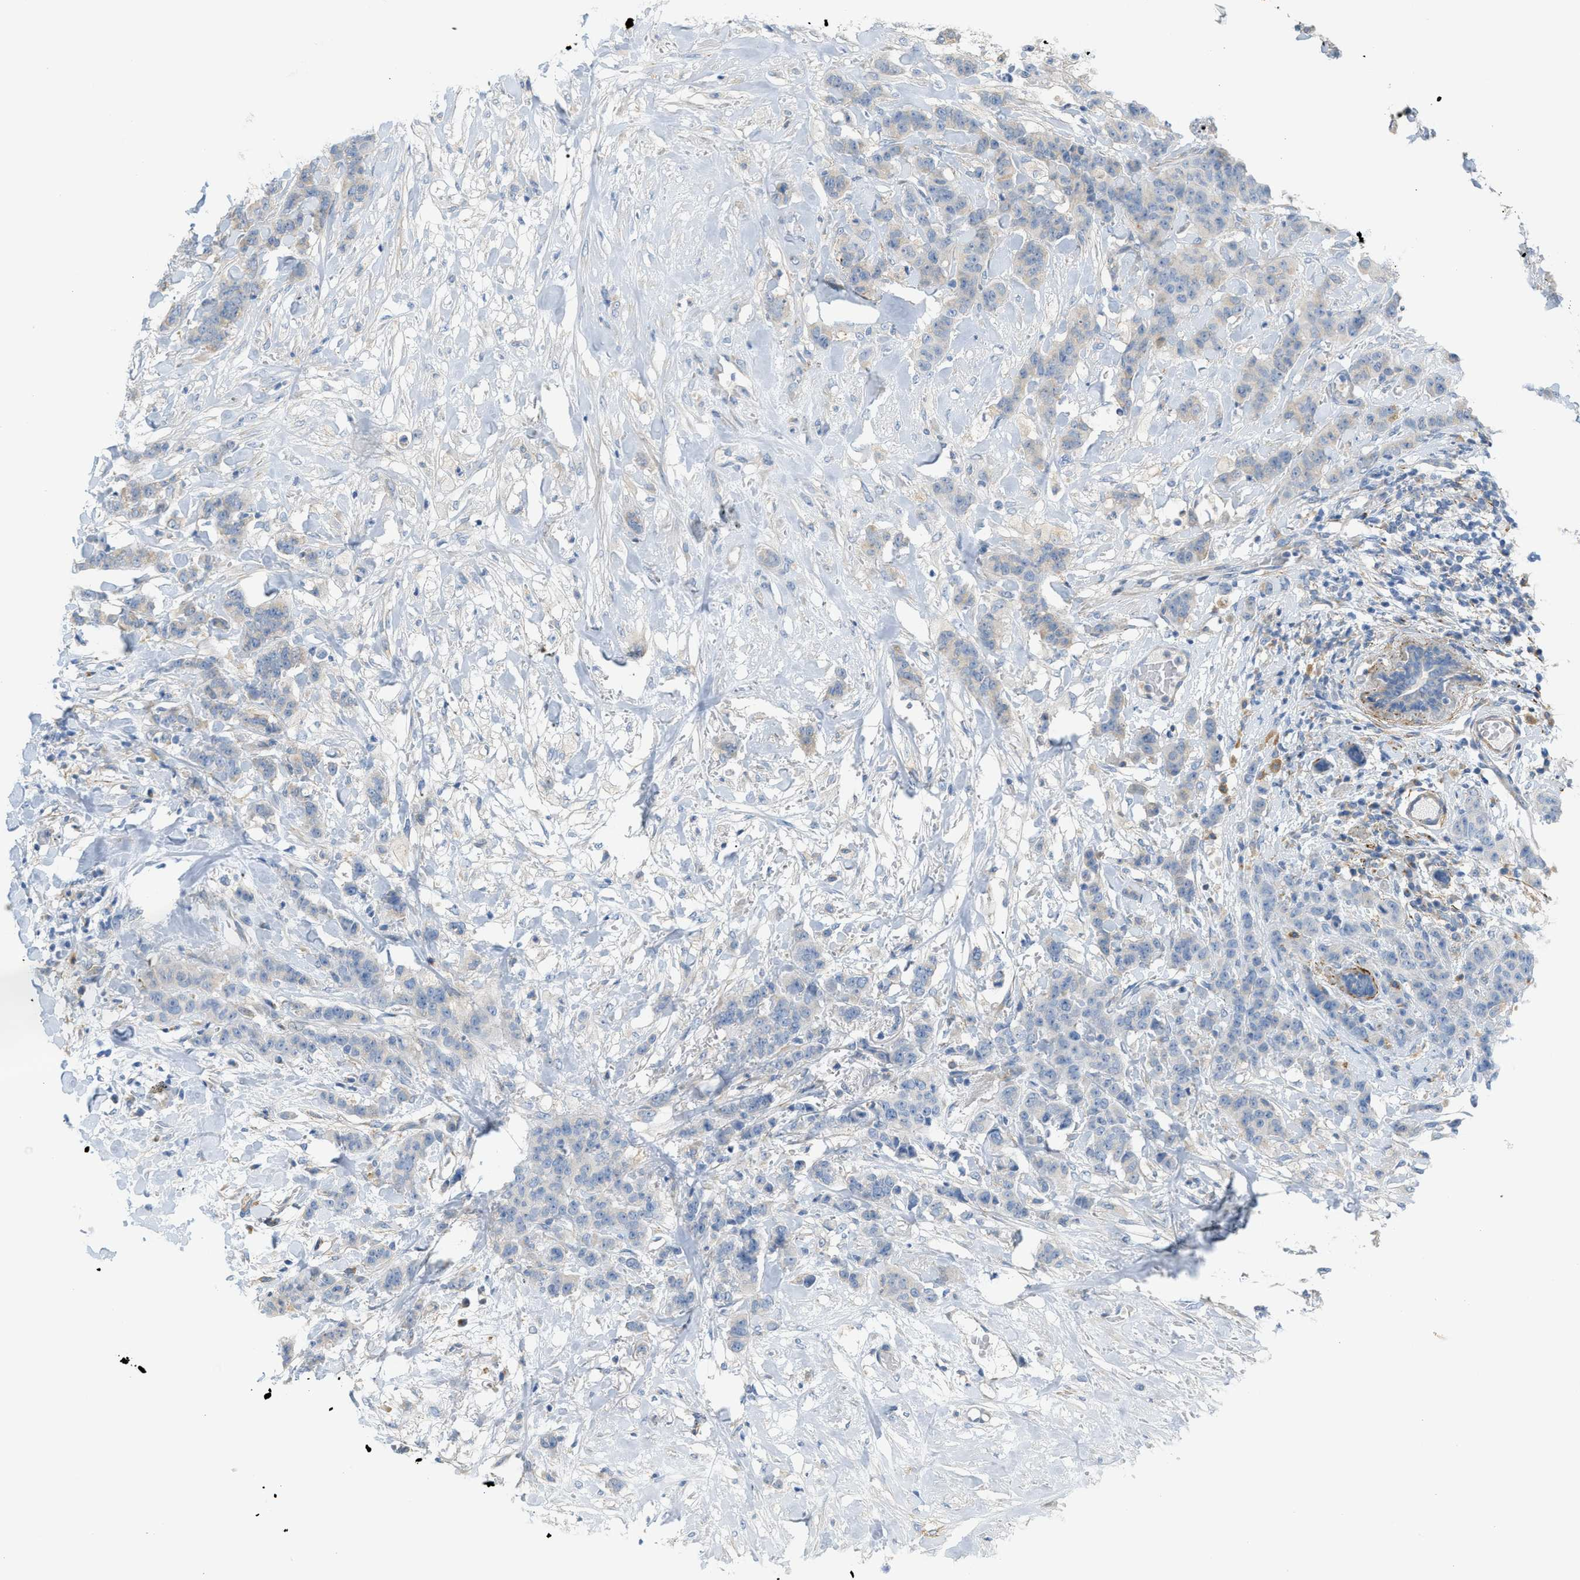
{"staining": {"intensity": "negative", "quantity": "none", "location": "none"}, "tissue": "breast cancer", "cell_type": "Tumor cells", "image_type": "cancer", "snomed": [{"axis": "morphology", "description": "Normal tissue, NOS"}, {"axis": "morphology", "description": "Duct carcinoma"}, {"axis": "topography", "description": "Breast"}], "caption": "Immunohistochemistry (IHC) image of human breast cancer (intraductal carcinoma) stained for a protein (brown), which reveals no staining in tumor cells. The staining was performed using DAB (3,3'-diaminobenzidine) to visualize the protein expression in brown, while the nuclei were stained in blue with hematoxylin (Magnification: 20x).", "gene": "LMBRD1", "patient": {"sex": "female", "age": 40}}